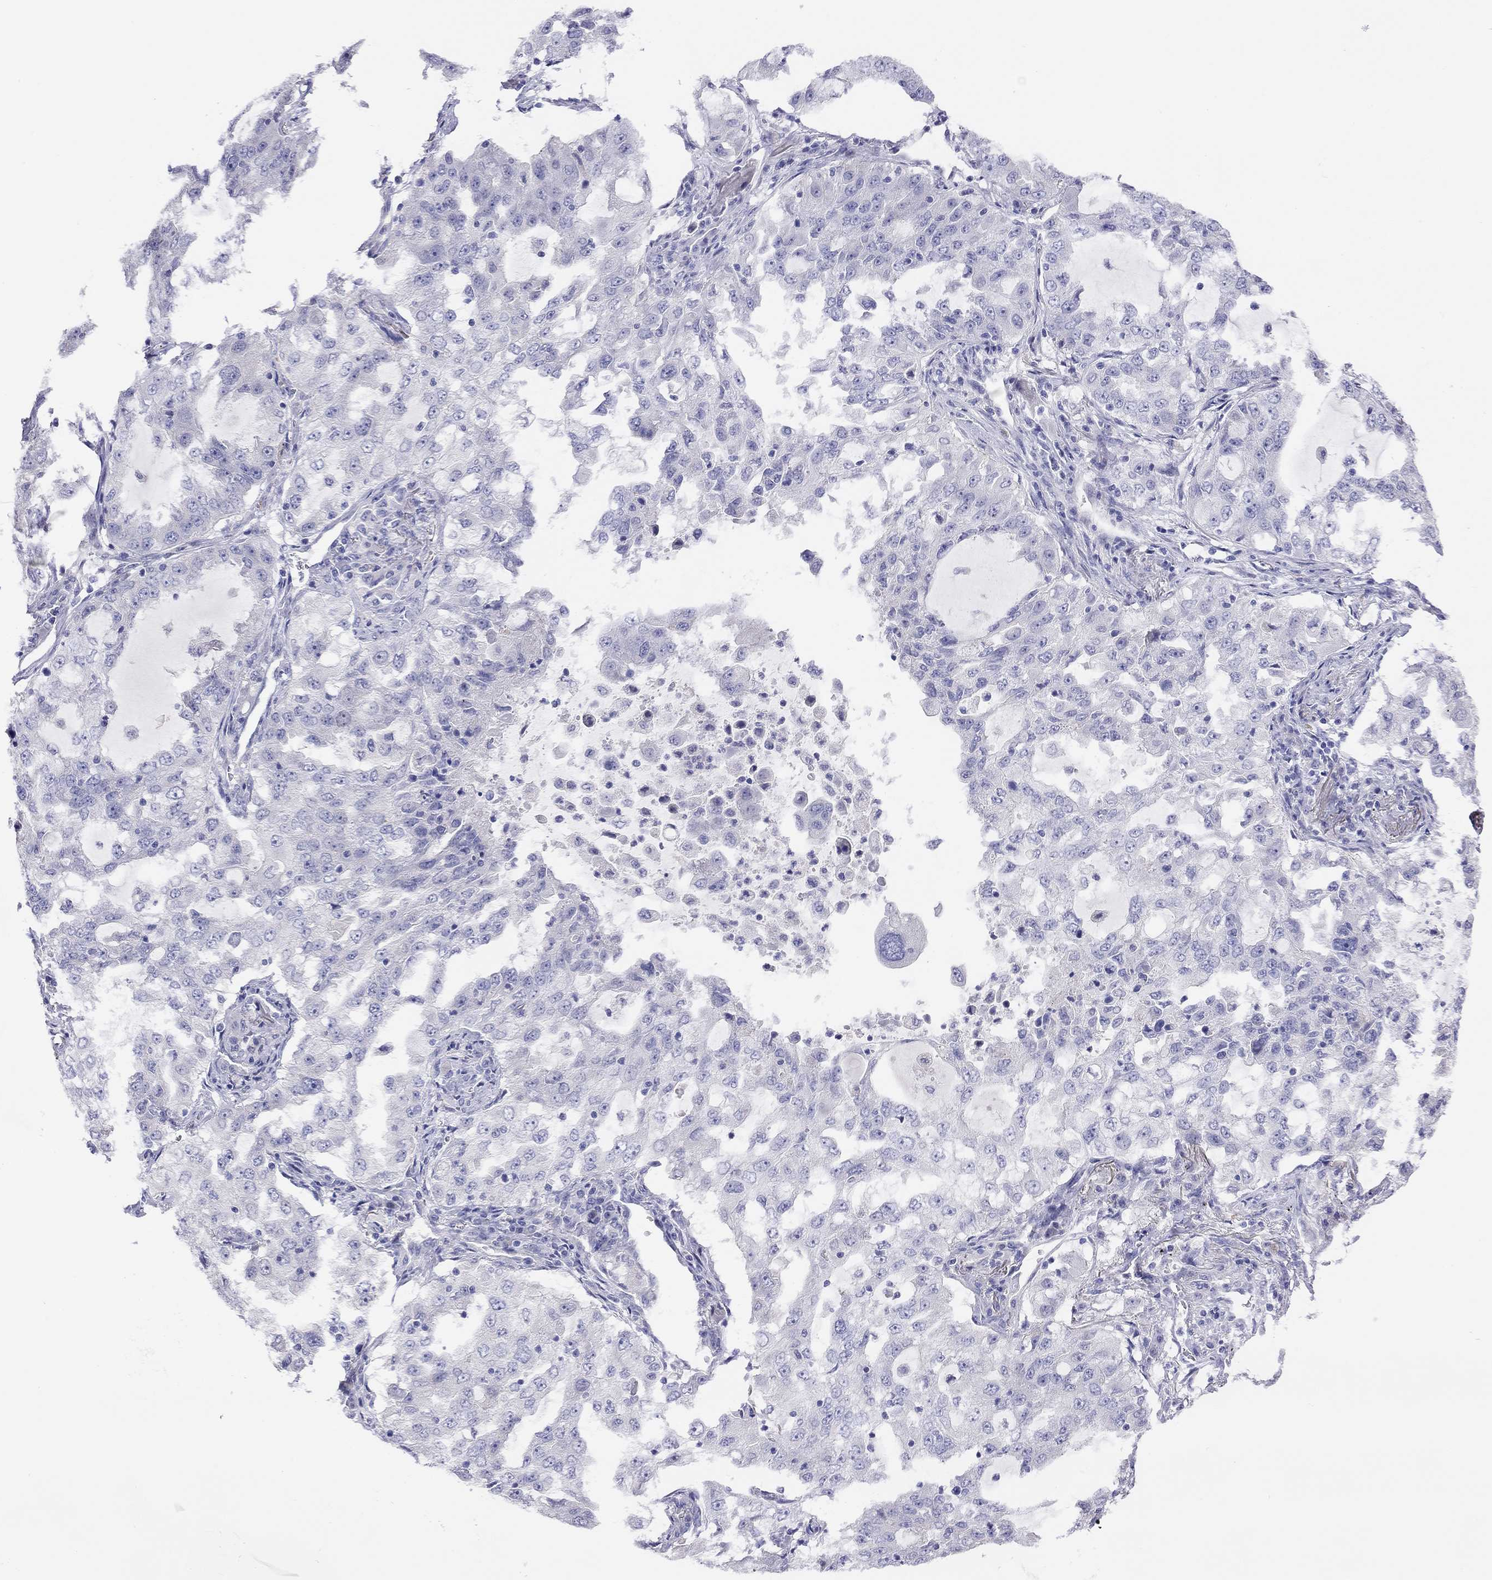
{"staining": {"intensity": "negative", "quantity": "none", "location": "none"}, "tissue": "lung cancer", "cell_type": "Tumor cells", "image_type": "cancer", "snomed": [{"axis": "morphology", "description": "Adenocarcinoma, NOS"}, {"axis": "topography", "description": "Lung"}], "caption": "Human adenocarcinoma (lung) stained for a protein using immunohistochemistry exhibits no positivity in tumor cells.", "gene": "MGAT4C", "patient": {"sex": "female", "age": 61}}